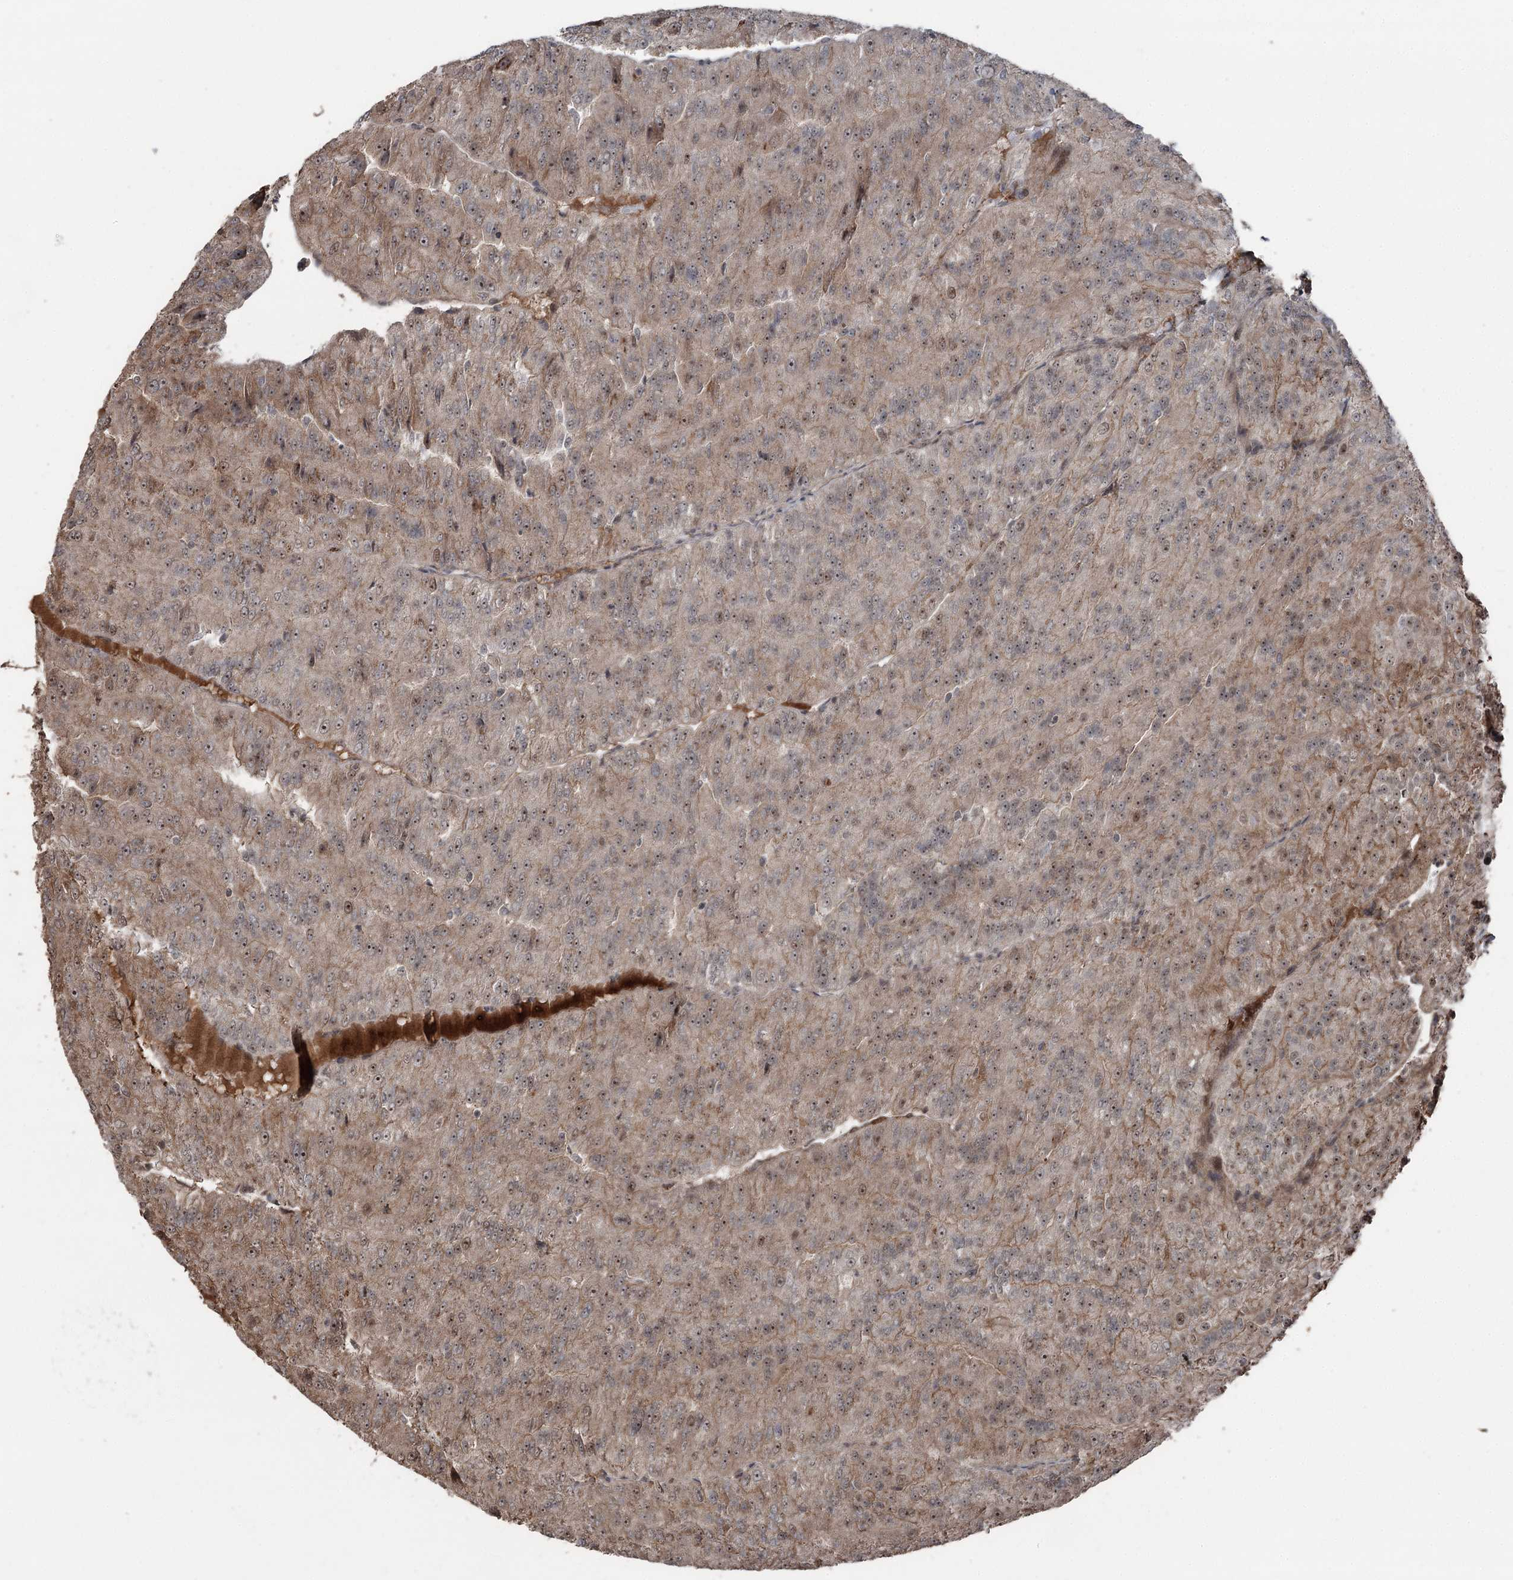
{"staining": {"intensity": "weak", "quantity": ">75%", "location": "cytoplasmic/membranous,nuclear"}, "tissue": "renal cancer", "cell_type": "Tumor cells", "image_type": "cancer", "snomed": [{"axis": "morphology", "description": "Adenocarcinoma, NOS"}, {"axis": "topography", "description": "Kidney"}], "caption": "High-power microscopy captured an IHC photomicrograph of renal adenocarcinoma, revealing weak cytoplasmic/membranous and nuclear staining in approximately >75% of tumor cells.", "gene": "CCDC82", "patient": {"sex": "female", "age": 63}}